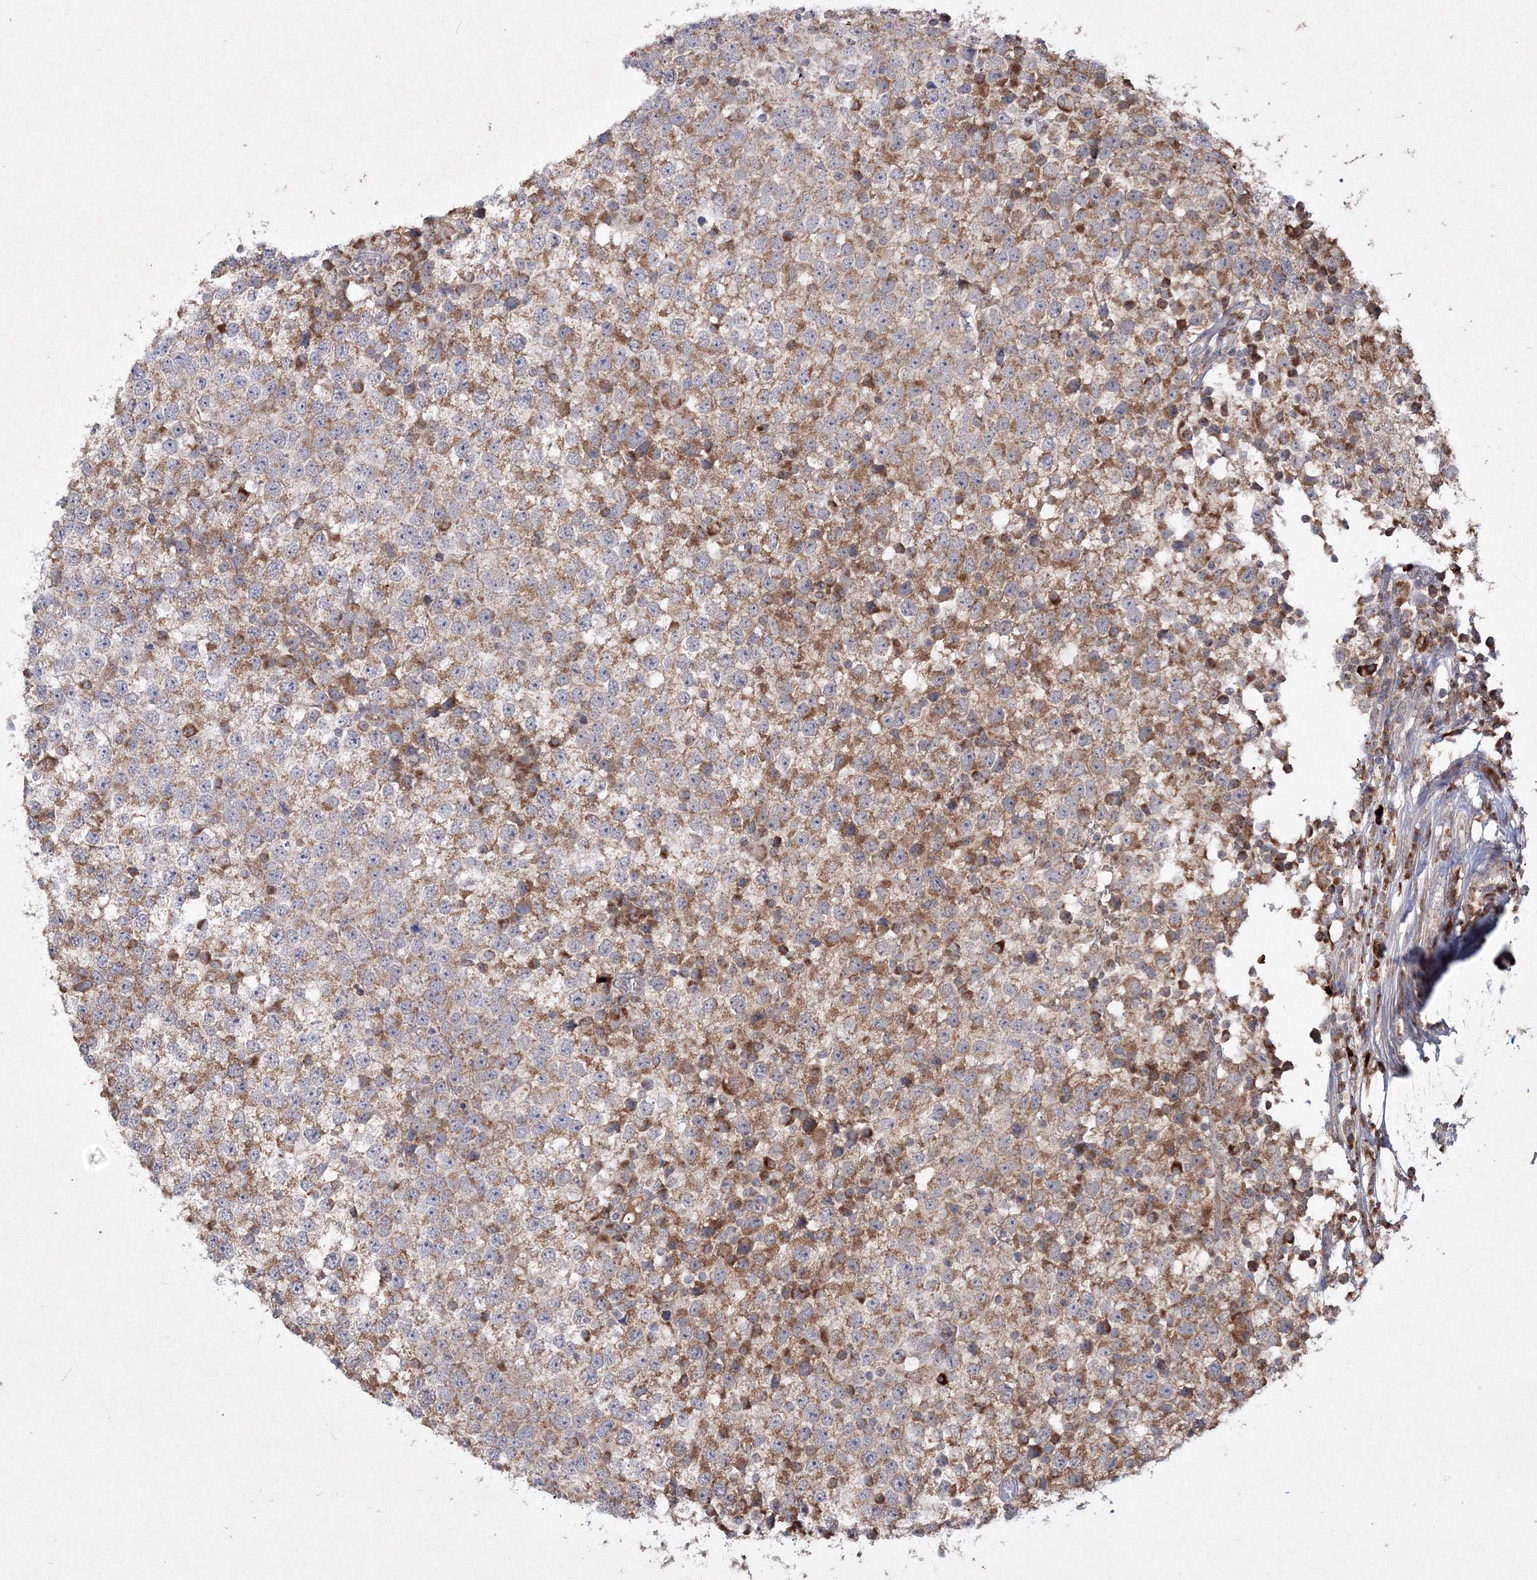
{"staining": {"intensity": "weak", "quantity": ">75%", "location": "cytoplasmic/membranous"}, "tissue": "testis cancer", "cell_type": "Tumor cells", "image_type": "cancer", "snomed": [{"axis": "morphology", "description": "Seminoma, NOS"}, {"axis": "topography", "description": "Testis"}], "caption": "Testis cancer (seminoma) stained for a protein (brown) demonstrates weak cytoplasmic/membranous positive positivity in about >75% of tumor cells.", "gene": "PEX13", "patient": {"sex": "male", "age": 65}}